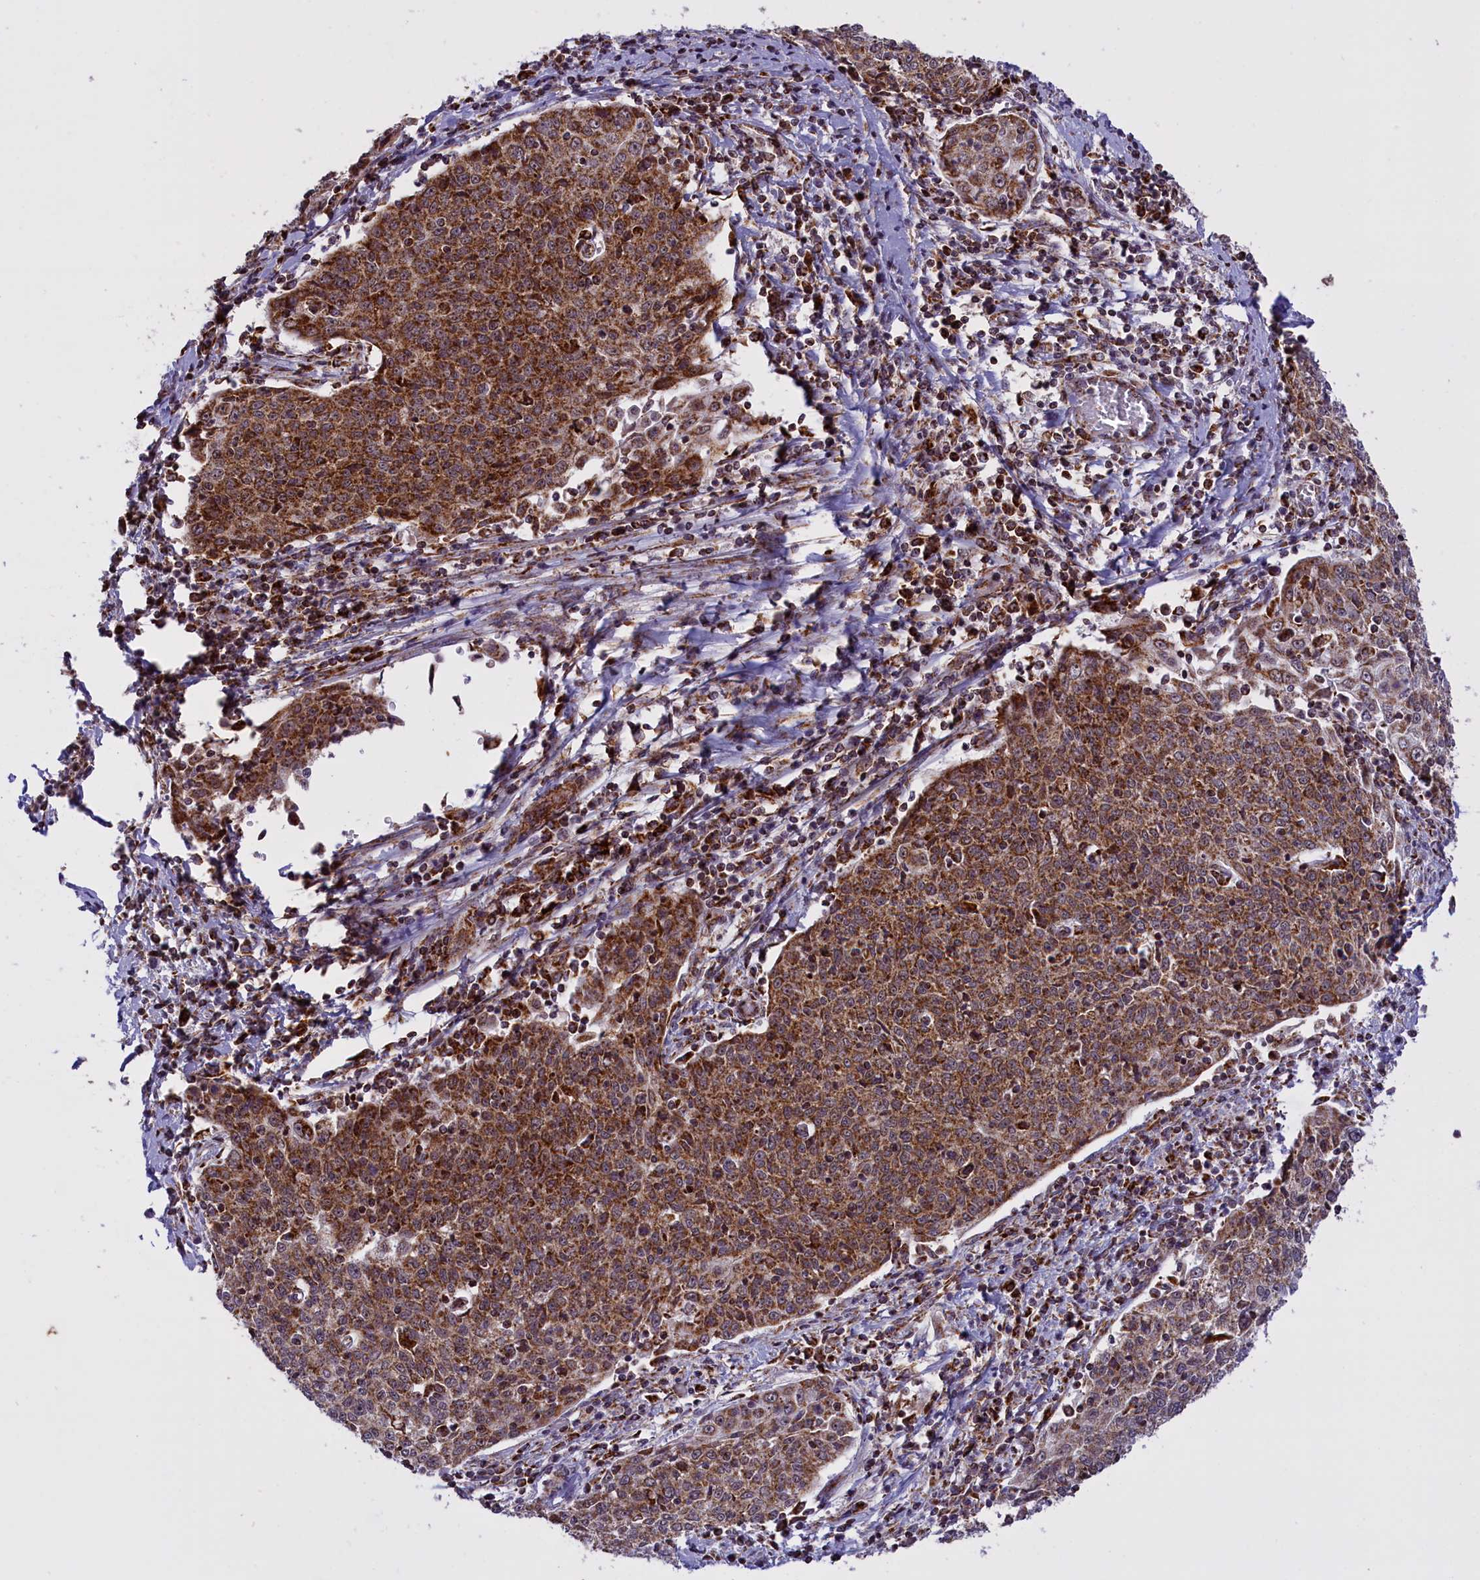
{"staining": {"intensity": "strong", "quantity": "25%-75%", "location": "cytoplasmic/membranous"}, "tissue": "cervical cancer", "cell_type": "Tumor cells", "image_type": "cancer", "snomed": [{"axis": "morphology", "description": "Squamous cell carcinoma, NOS"}, {"axis": "topography", "description": "Cervix"}], "caption": "Protein expression analysis of human squamous cell carcinoma (cervical) reveals strong cytoplasmic/membranous positivity in about 25%-75% of tumor cells.", "gene": "NDUFS5", "patient": {"sex": "female", "age": 48}}